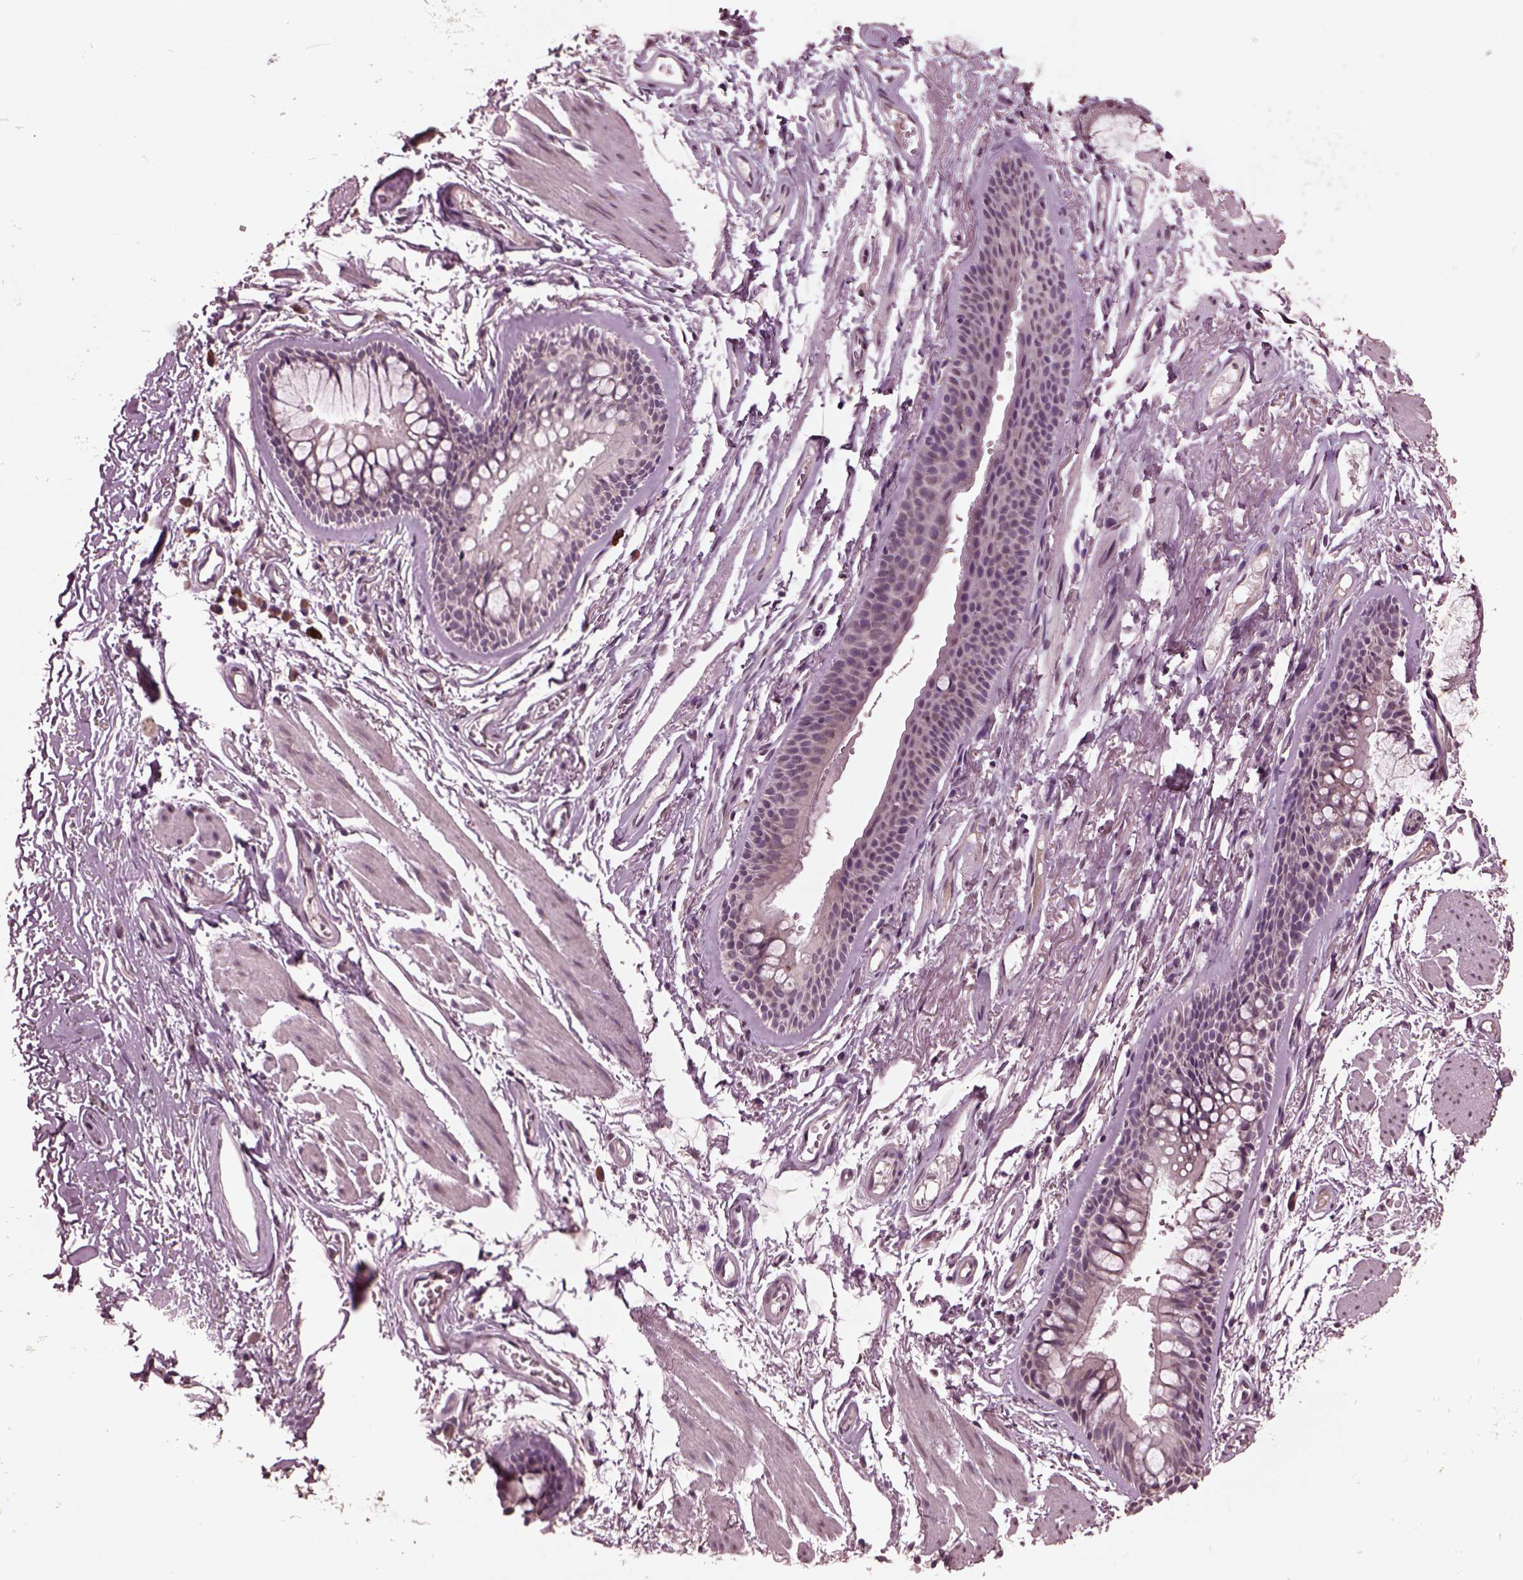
{"staining": {"intensity": "negative", "quantity": "none", "location": "none"}, "tissue": "soft tissue", "cell_type": "Chondrocytes", "image_type": "normal", "snomed": [{"axis": "morphology", "description": "Normal tissue, NOS"}, {"axis": "topography", "description": "Cartilage tissue"}, {"axis": "topography", "description": "Bronchus"}], "caption": "Immunohistochemistry image of unremarkable soft tissue stained for a protein (brown), which demonstrates no positivity in chondrocytes.", "gene": "IL18RAP", "patient": {"sex": "female", "age": 79}}